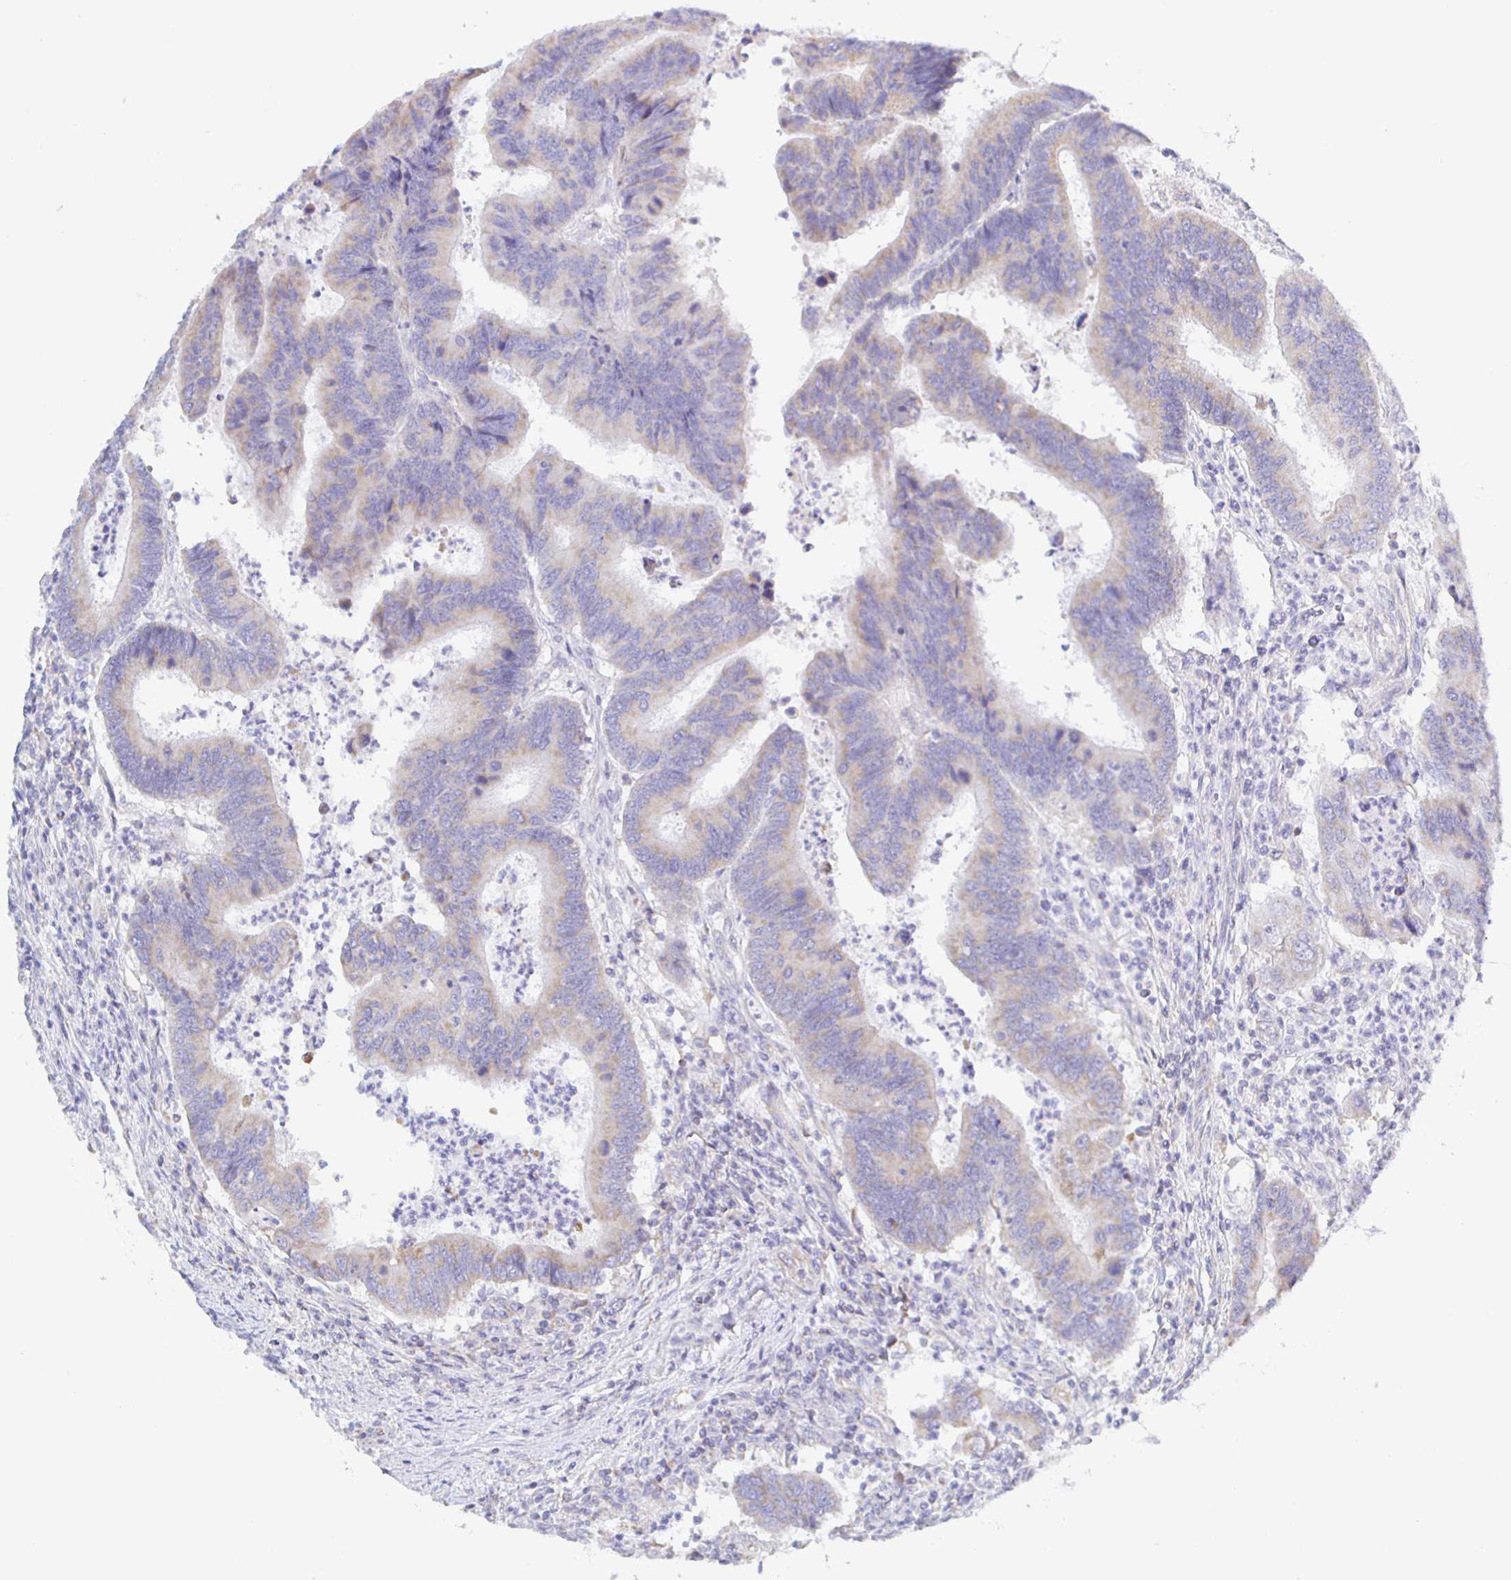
{"staining": {"intensity": "weak", "quantity": "25%-75%", "location": "cytoplasmic/membranous"}, "tissue": "colorectal cancer", "cell_type": "Tumor cells", "image_type": "cancer", "snomed": [{"axis": "morphology", "description": "Adenocarcinoma, NOS"}, {"axis": "topography", "description": "Colon"}], "caption": "Adenocarcinoma (colorectal) stained with a brown dye reveals weak cytoplasmic/membranous positive positivity in approximately 25%-75% of tumor cells.", "gene": "SYNGR4", "patient": {"sex": "female", "age": 67}}